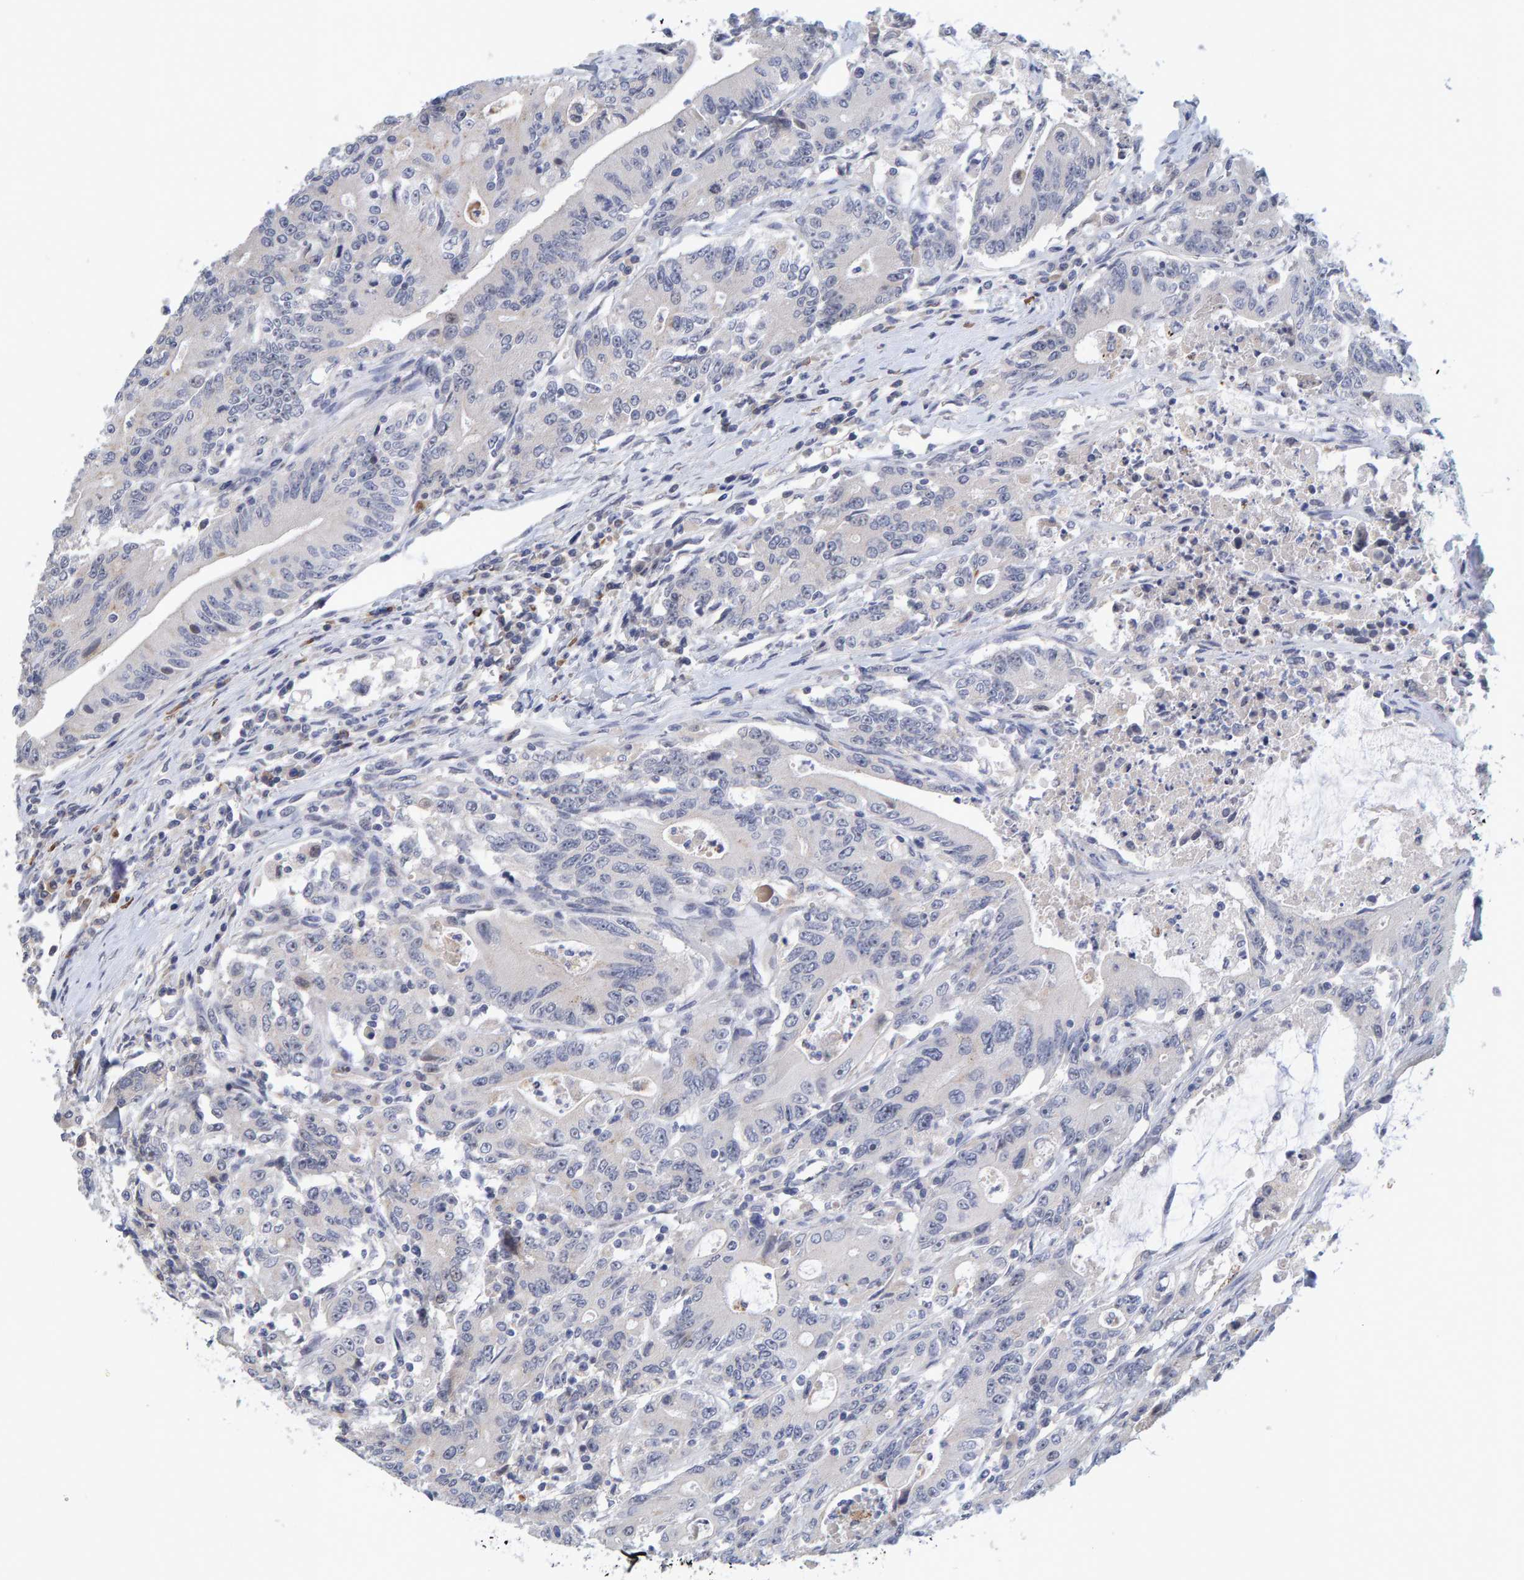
{"staining": {"intensity": "negative", "quantity": "none", "location": "none"}, "tissue": "colorectal cancer", "cell_type": "Tumor cells", "image_type": "cancer", "snomed": [{"axis": "morphology", "description": "Adenocarcinoma, NOS"}, {"axis": "topography", "description": "Colon"}], "caption": "Immunohistochemistry (IHC) image of colorectal adenocarcinoma stained for a protein (brown), which reveals no positivity in tumor cells.", "gene": "ZNF77", "patient": {"sex": "female", "age": 77}}